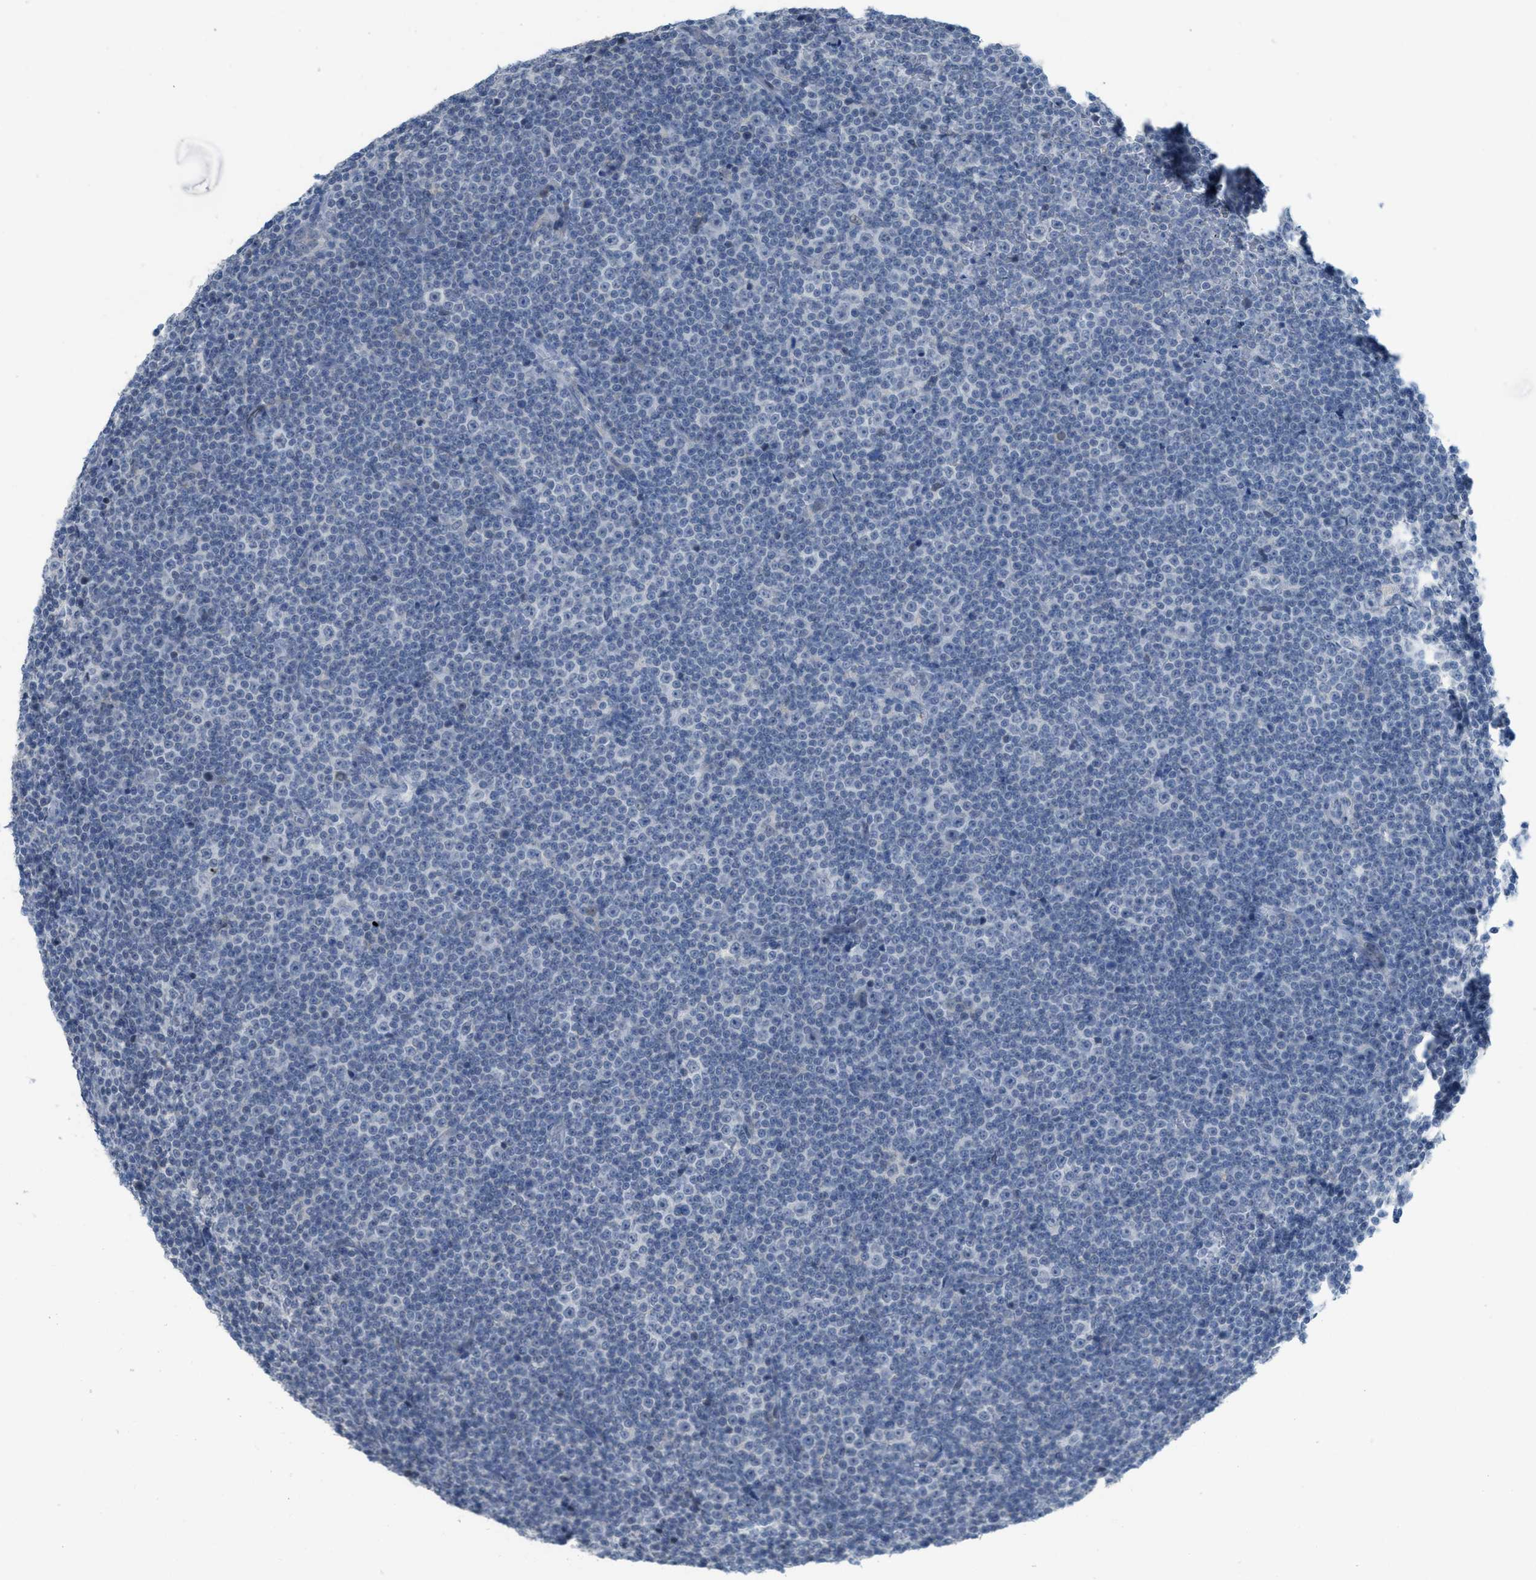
{"staining": {"intensity": "negative", "quantity": "none", "location": "none"}, "tissue": "lymphoma", "cell_type": "Tumor cells", "image_type": "cancer", "snomed": [{"axis": "morphology", "description": "Malignant lymphoma, non-Hodgkin's type, Low grade"}, {"axis": "topography", "description": "Lymph node"}], "caption": "Lymphoma was stained to show a protein in brown. There is no significant positivity in tumor cells.", "gene": "TXNDC2", "patient": {"sex": "female", "age": 67}}